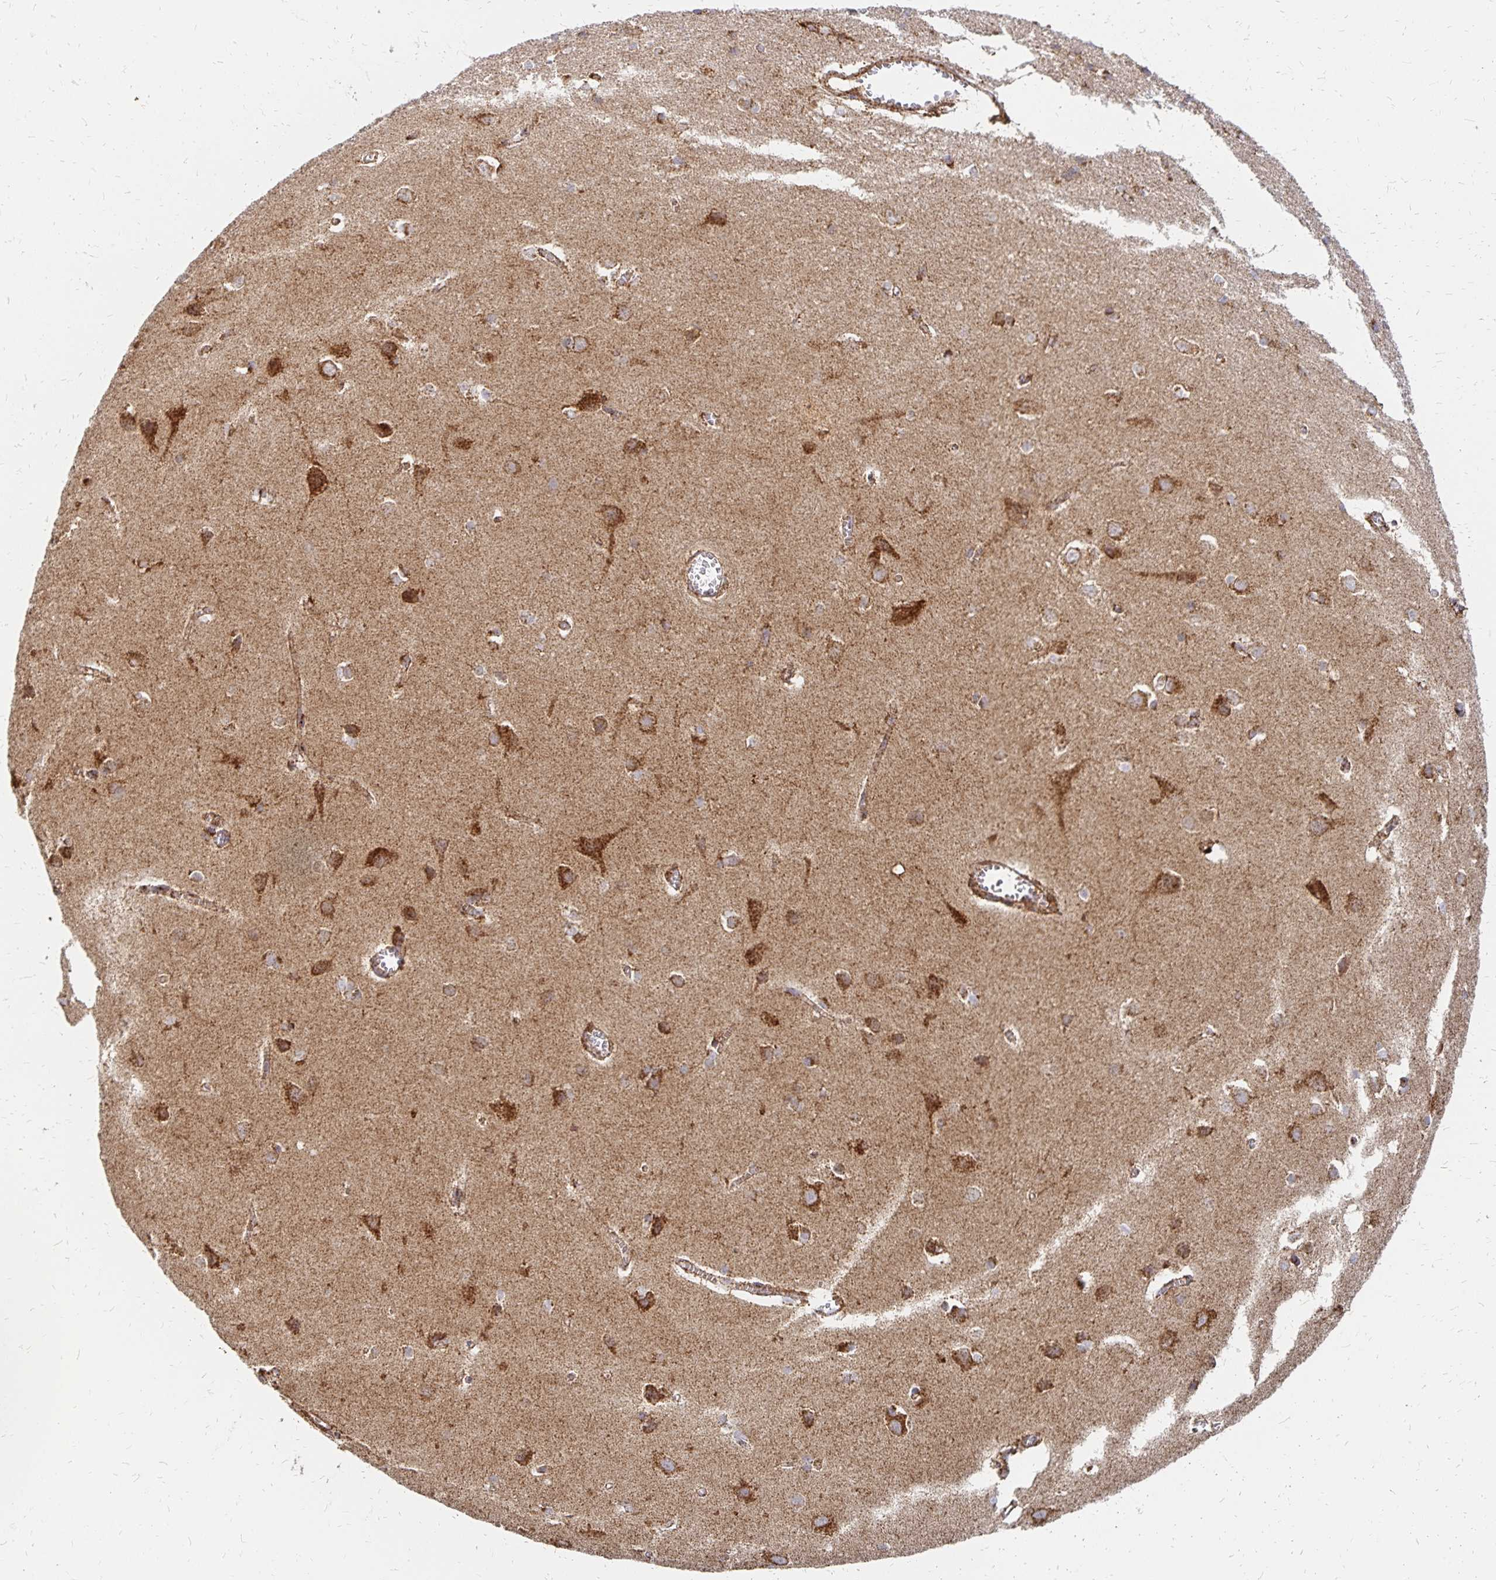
{"staining": {"intensity": "moderate", "quantity": ">75%", "location": "cytoplasmic/membranous"}, "tissue": "cerebral cortex", "cell_type": "Endothelial cells", "image_type": "normal", "snomed": [{"axis": "morphology", "description": "Normal tissue, NOS"}, {"axis": "topography", "description": "Cerebral cortex"}], "caption": "The photomicrograph displays a brown stain indicating the presence of a protein in the cytoplasmic/membranous of endothelial cells in cerebral cortex. (Brightfield microscopy of DAB IHC at high magnification).", "gene": "STOML2", "patient": {"sex": "male", "age": 37}}